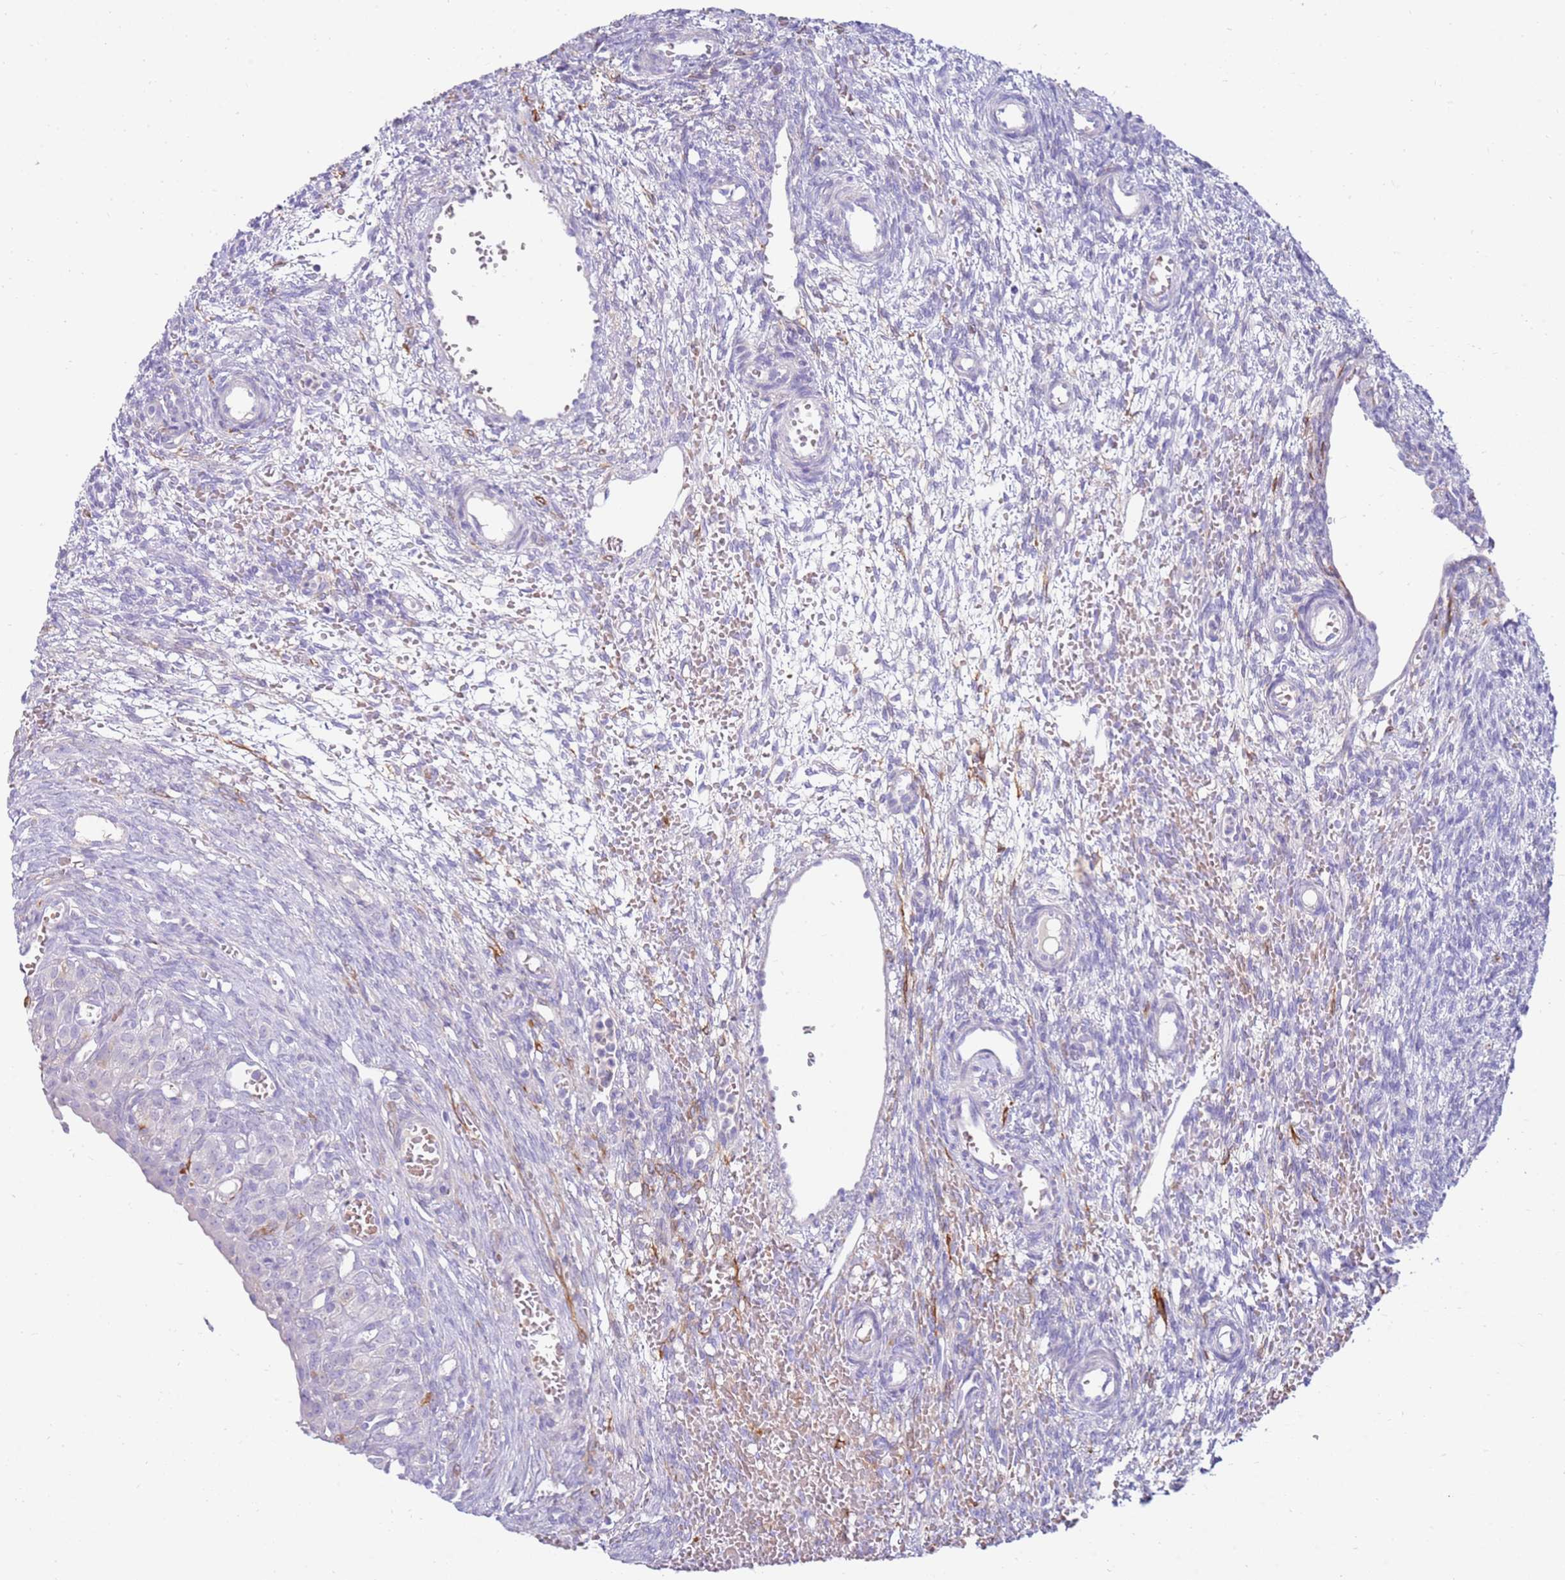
{"staining": {"intensity": "strong", "quantity": "25%-75%", "location": "cytoplasmic/membranous"}, "tissue": "ovary", "cell_type": "Ovarian stroma cells", "image_type": "normal", "snomed": [{"axis": "morphology", "description": "Normal tissue, NOS"}, {"axis": "topography", "description": "Ovary"}], "caption": "Protein positivity by immunohistochemistry (IHC) exhibits strong cytoplasmic/membranous expression in about 25%-75% of ovarian stroma cells in benign ovary.", "gene": "EVPLL", "patient": {"sex": "female", "age": 39}}